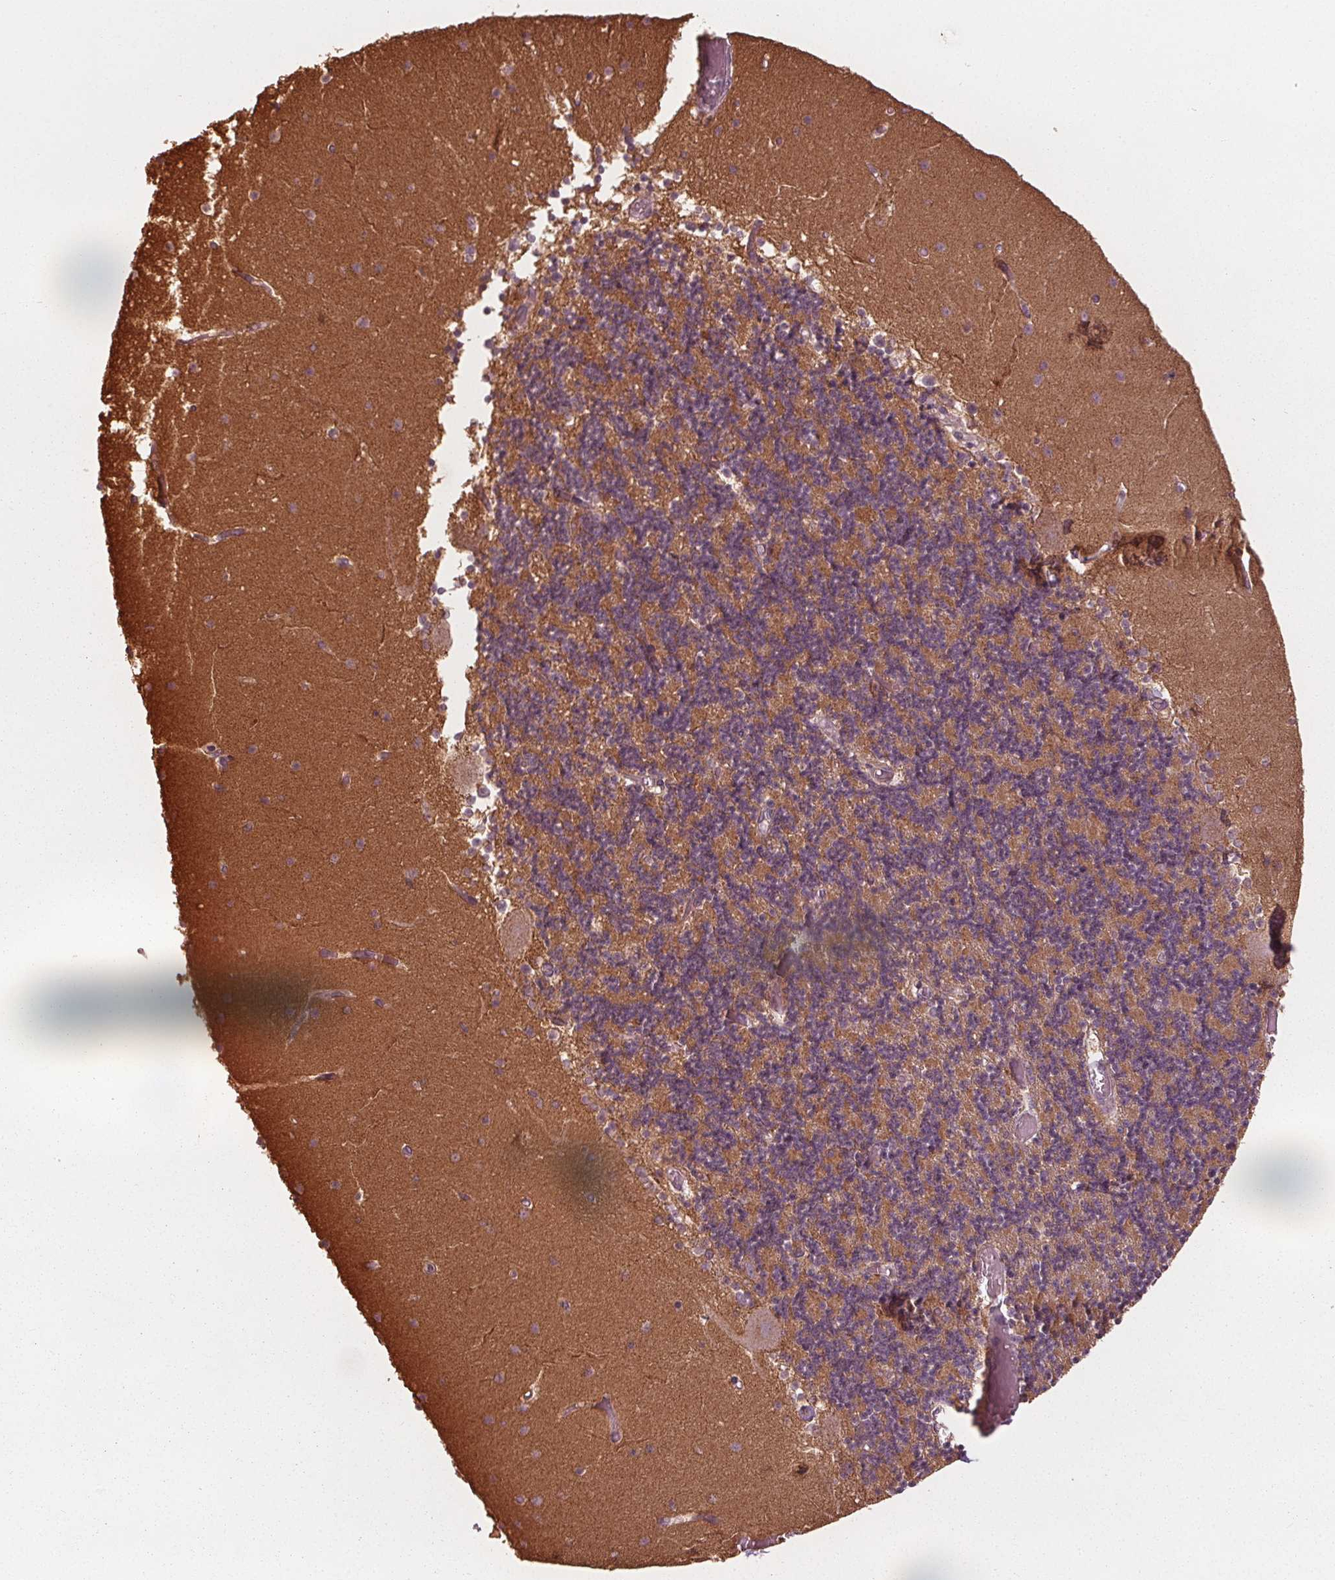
{"staining": {"intensity": "moderate", "quantity": "25%-75%", "location": "cytoplasmic/membranous"}, "tissue": "cerebellum", "cell_type": "Cells in granular layer", "image_type": "normal", "snomed": [{"axis": "morphology", "description": "Normal tissue, NOS"}, {"axis": "topography", "description": "Cerebellum"}], "caption": "Immunohistochemical staining of normal cerebellum demonstrates medium levels of moderate cytoplasmic/membranous staining in approximately 25%-75% of cells in granular layer.", "gene": "GNB2", "patient": {"sex": "female", "age": 28}}